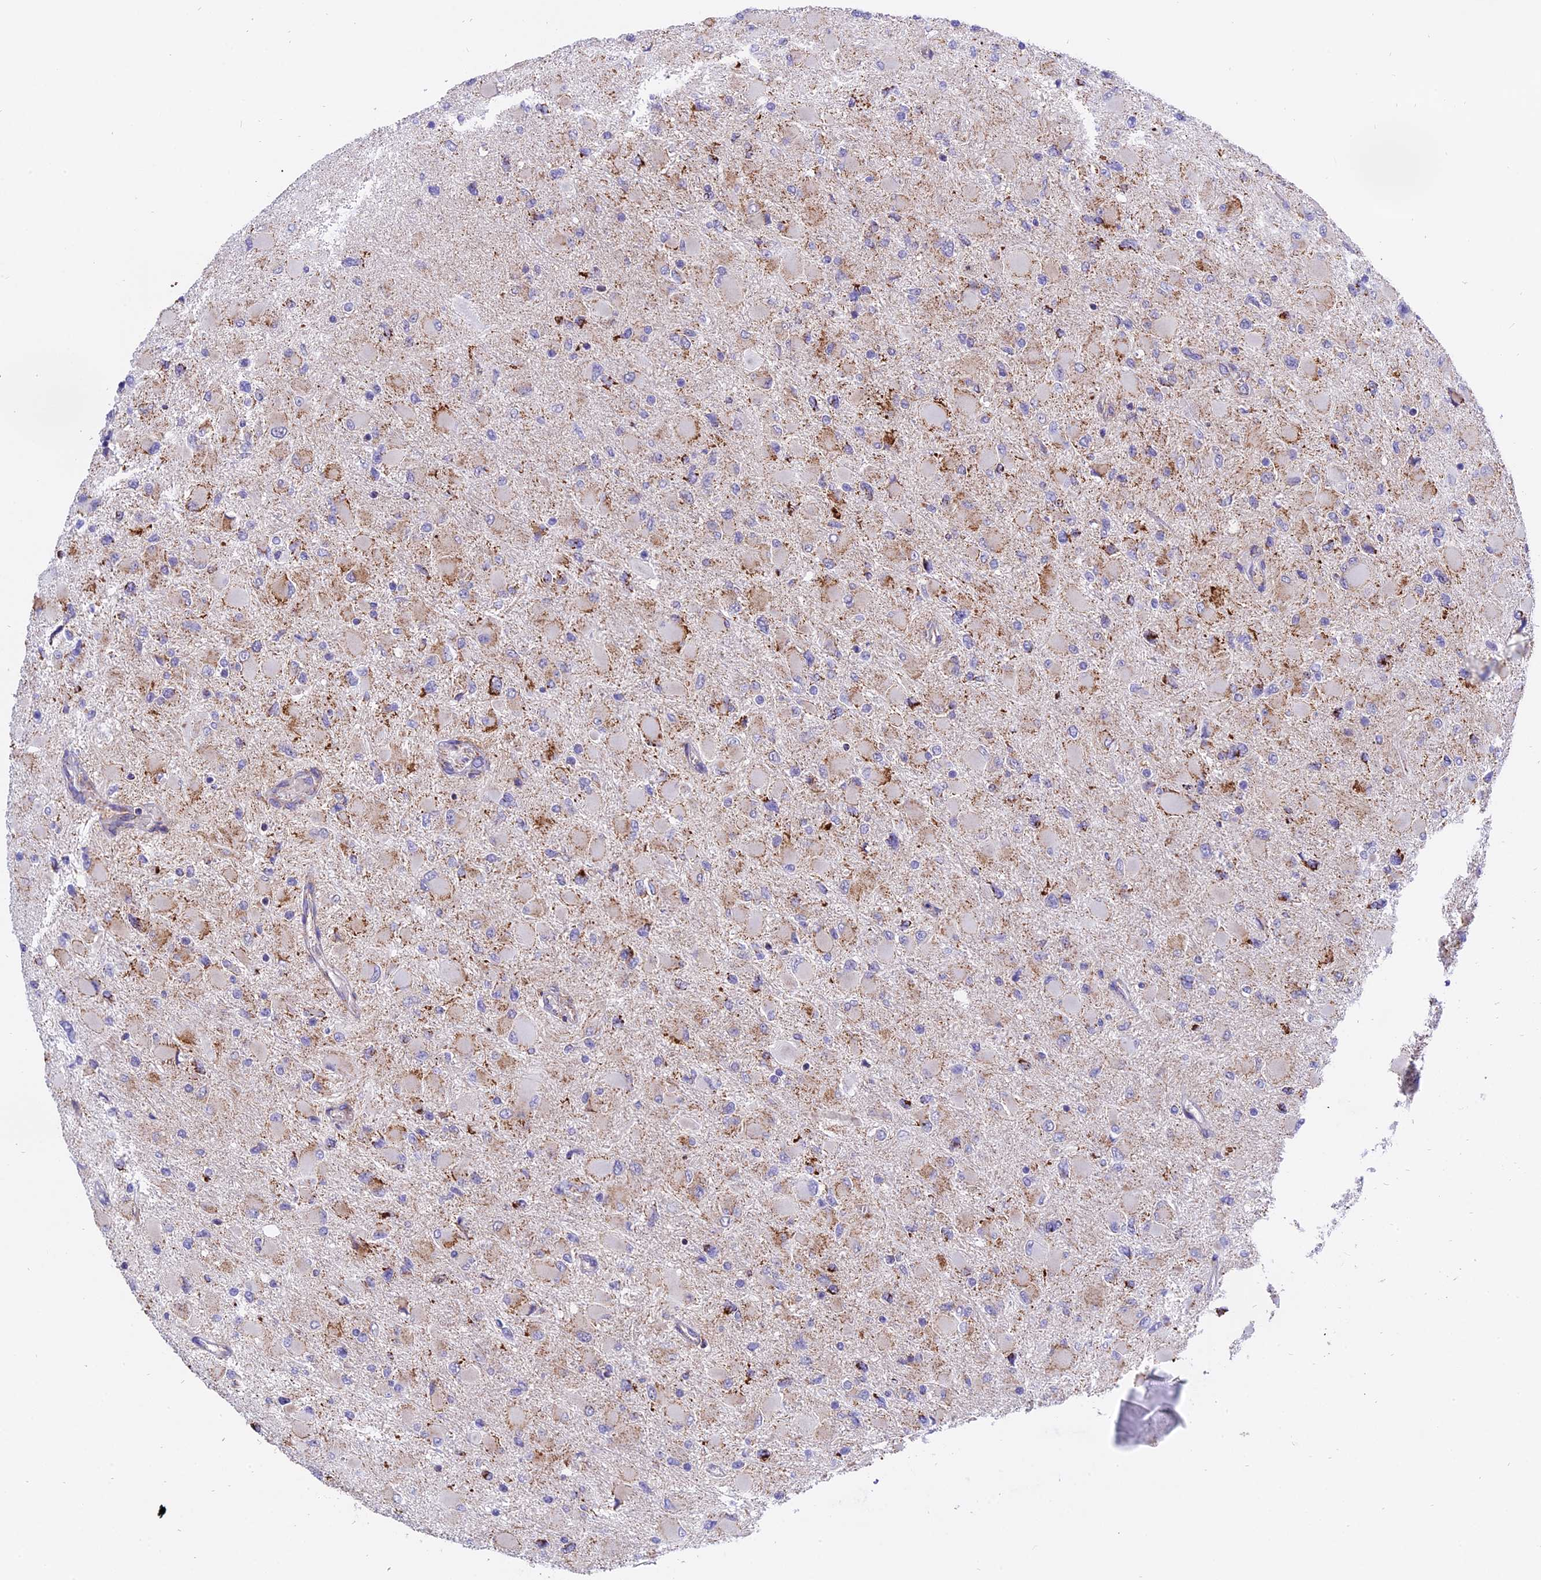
{"staining": {"intensity": "weak", "quantity": "<25%", "location": "cytoplasmic/membranous"}, "tissue": "glioma", "cell_type": "Tumor cells", "image_type": "cancer", "snomed": [{"axis": "morphology", "description": "Glioma, malignant, High grade"}, {"axis": "topography", "description": "Cerebral cortex"}], "caption": "Immunohistochemistry (IHC) photomicrograph of neoplastic tissue: human high-grade glioma (malignant) stained with DAB (3,3'-diaminobenzidine) exhibits no significant protein expression in tumor cells.", "gene": "MRPS34", "patient": {"sex": "female", "age": 36}}